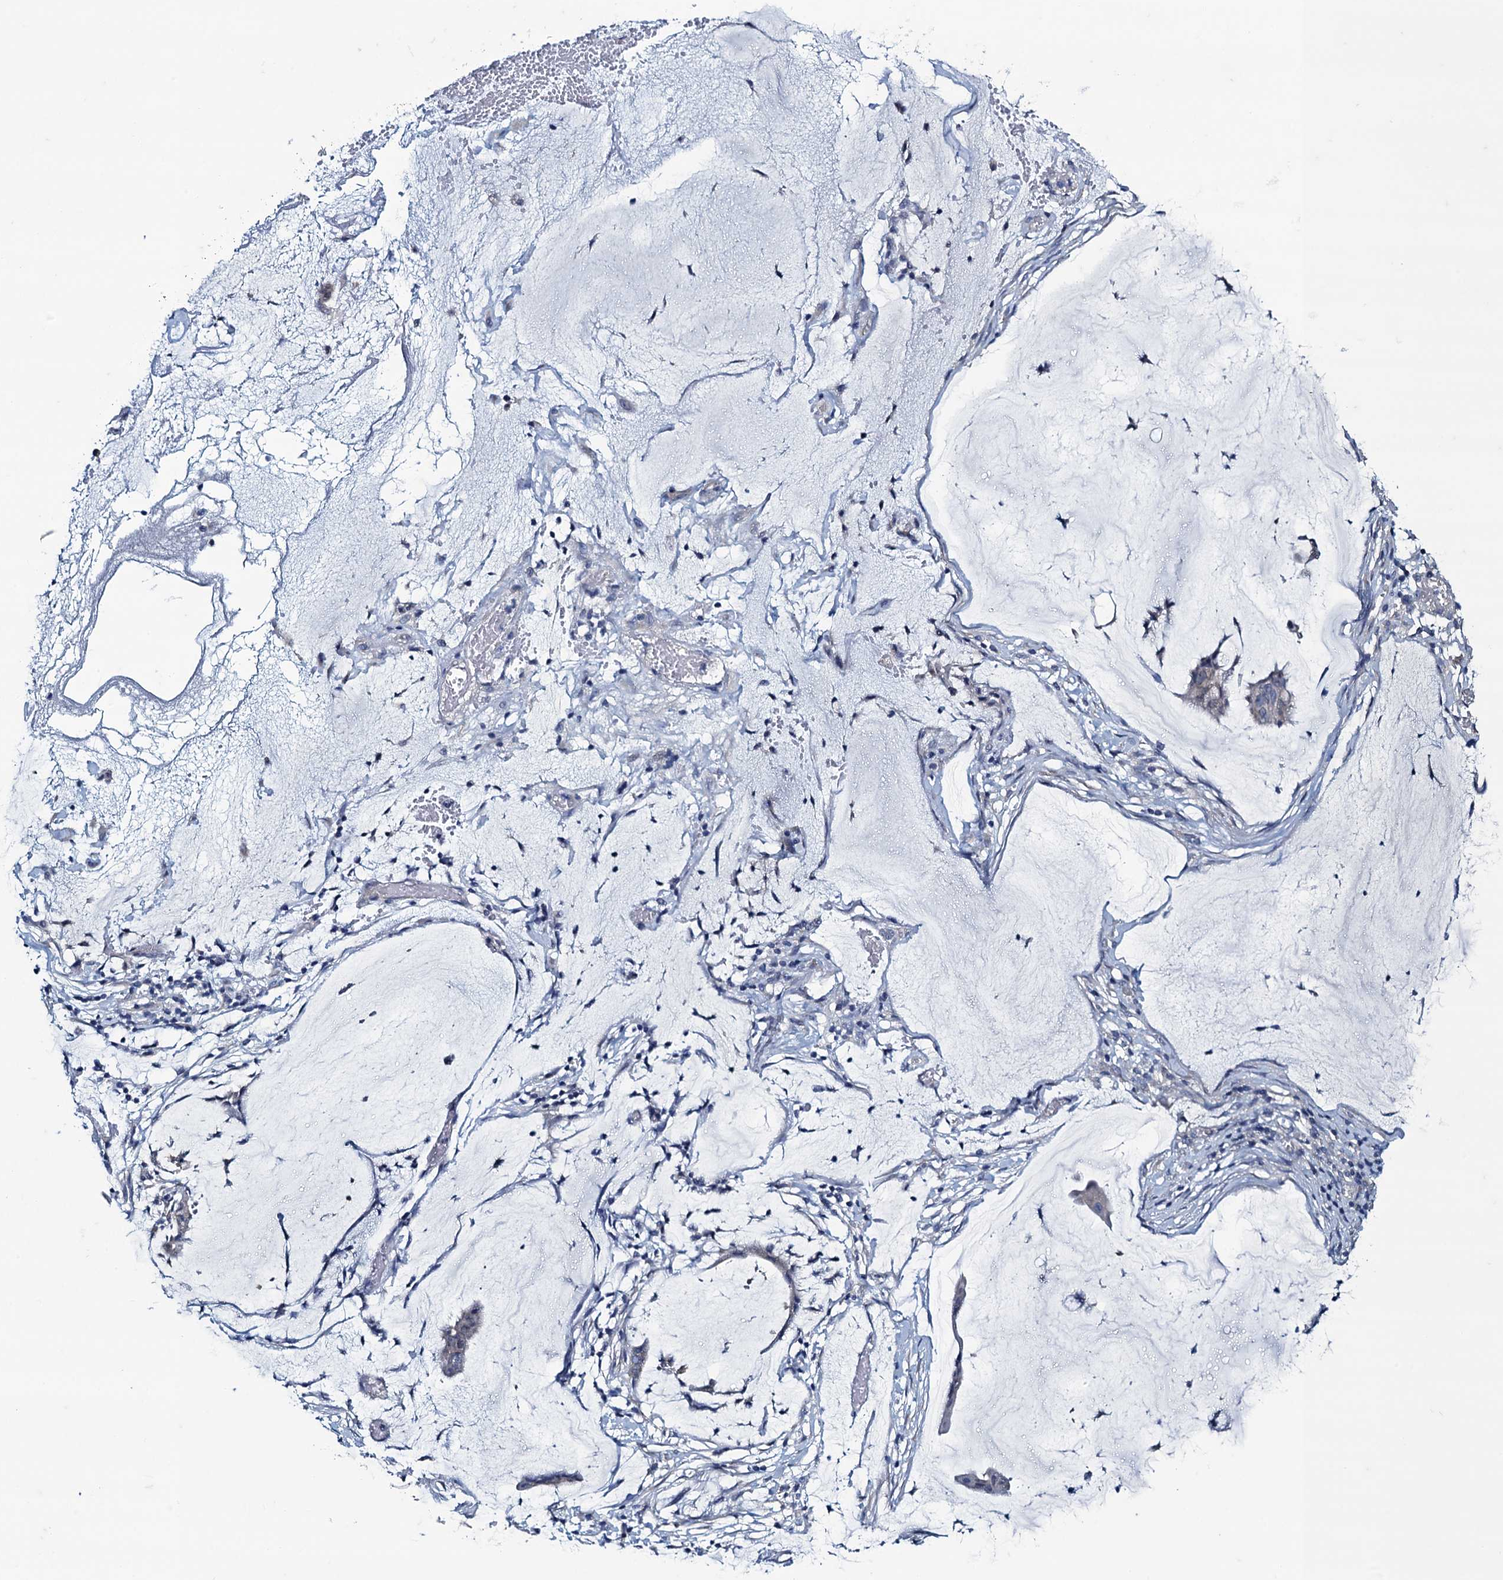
{"staining": {"intensity": "negative", "quantity": "none", "location": "none"}, "tissue": "ovarian cancer", "cell_type": "Tumor cells", "image_type": "cancer", "snomed": [{"axis": "morphology", "description": "Cystadenocarcinoma, mucinous, NOS"}, {"axis": "topography", "description": "Ovary"}], "caption": "Ovarian cancer (mucinous cystadenocarcinoma) stained for a protein using immunohistochemistry (IHC) exhibits no expression tumor cells.", "gene": "MAP1LC3A", "patient": {"sex": "female", "age": 73}}